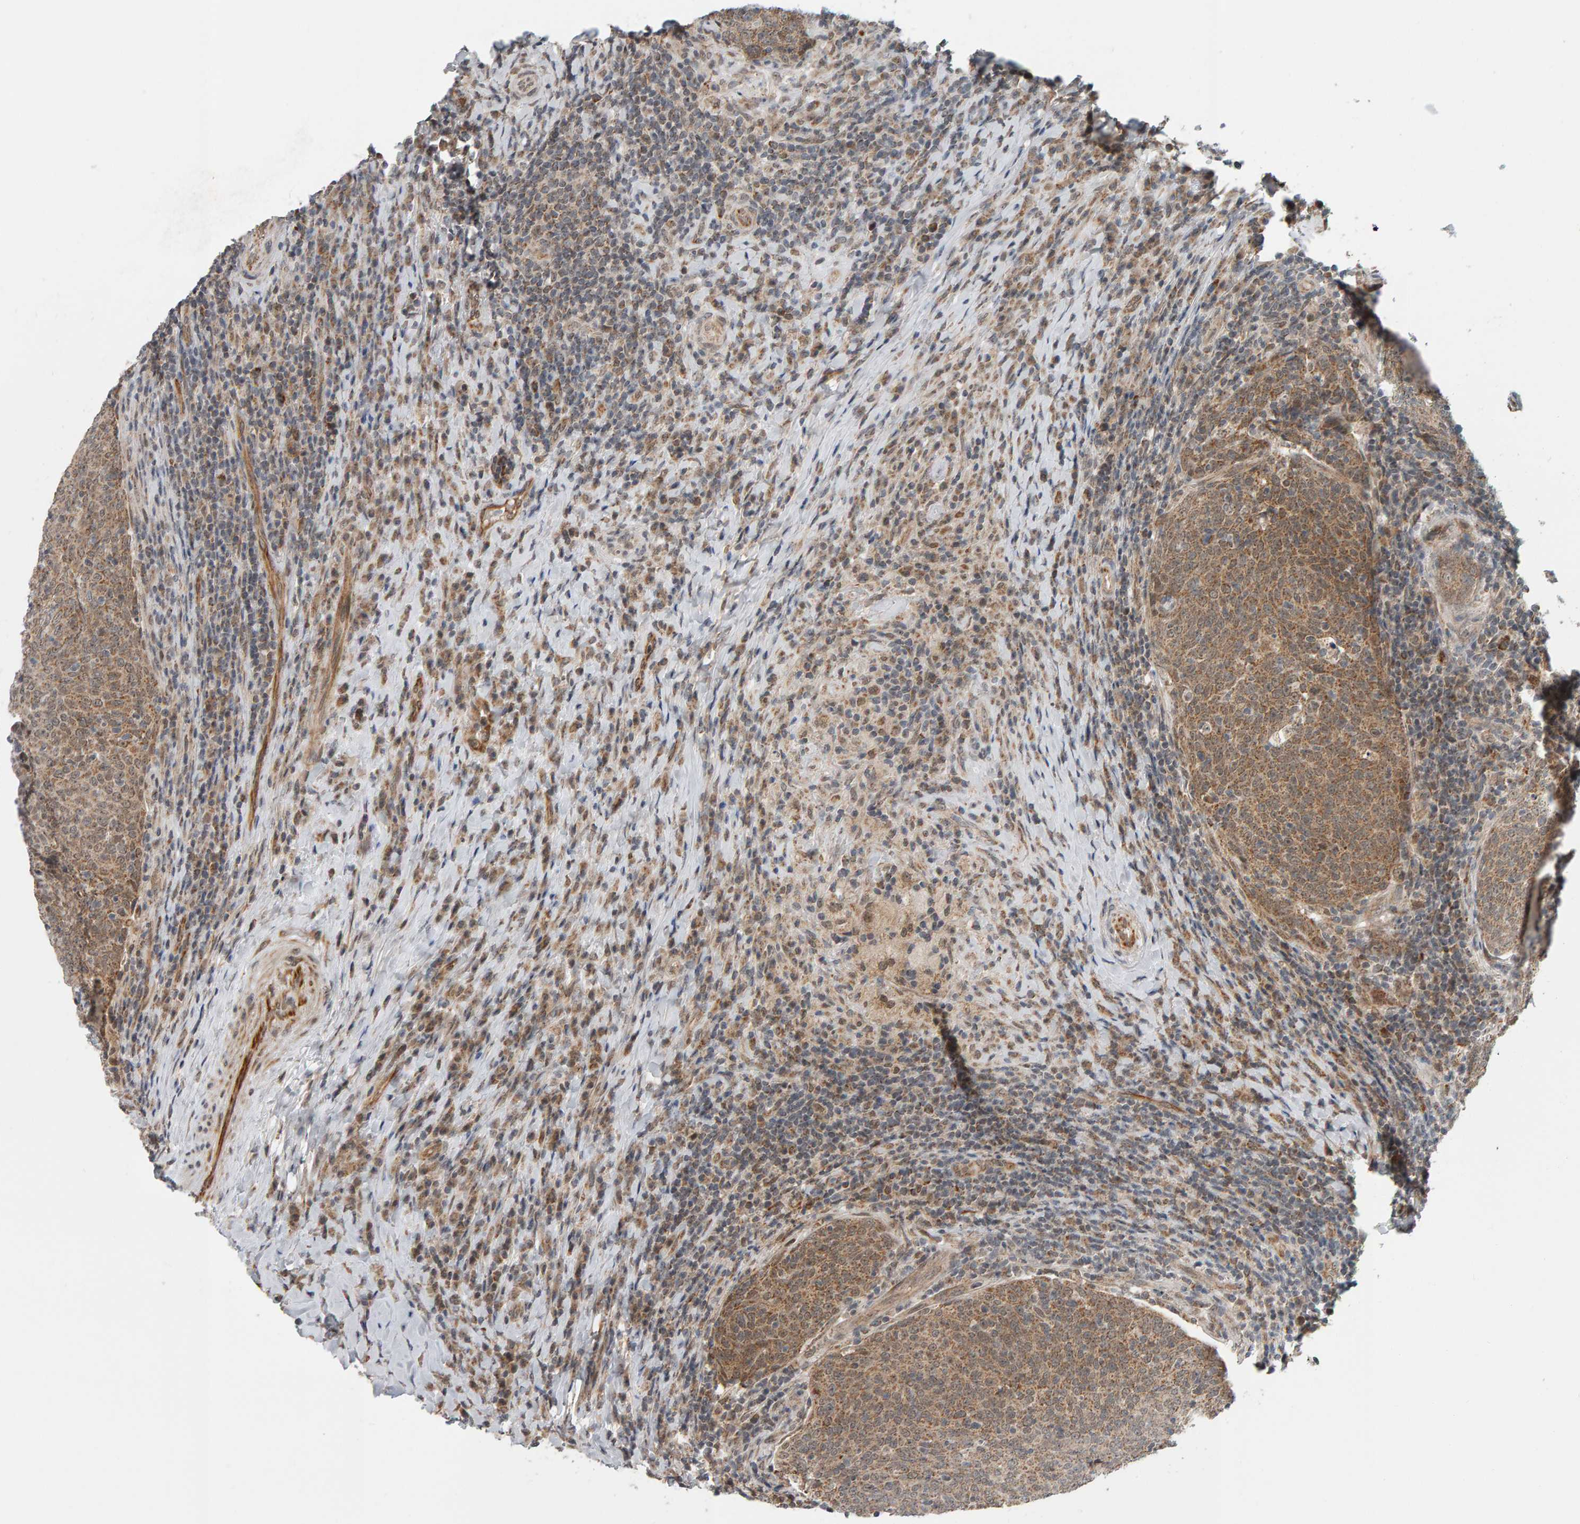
{"staining": {"intensity": "moderate", "quantity": ">75%", "location": "cytoplasmic/membranous"}, "tissue": "head and neck cancer", "cell_type": "Tumor cells", "image_type": "cancer", "snomed": [{"axis": "morphology", "description": "Squamous cell carcinoma, NOS"}, {"axis": "morphology", "description": "Squamous cell carcinoma, metastatic, NOS"}, {"axis": "topography", "description": "Lymph node"}, {"axis": "topography", "description": "Head-Neck"}], "caption": "Head and neck cancer (squamous cell carcinoma) tissue reveals moderate cytoplasmic/membranous expression in about >75% of tumor cells, visualized by immunohistochemistry. (IHC, brightfield microscopy, high magnification).", "gene": "DAP3", "patient": {"sex": "male", "age": 62}}